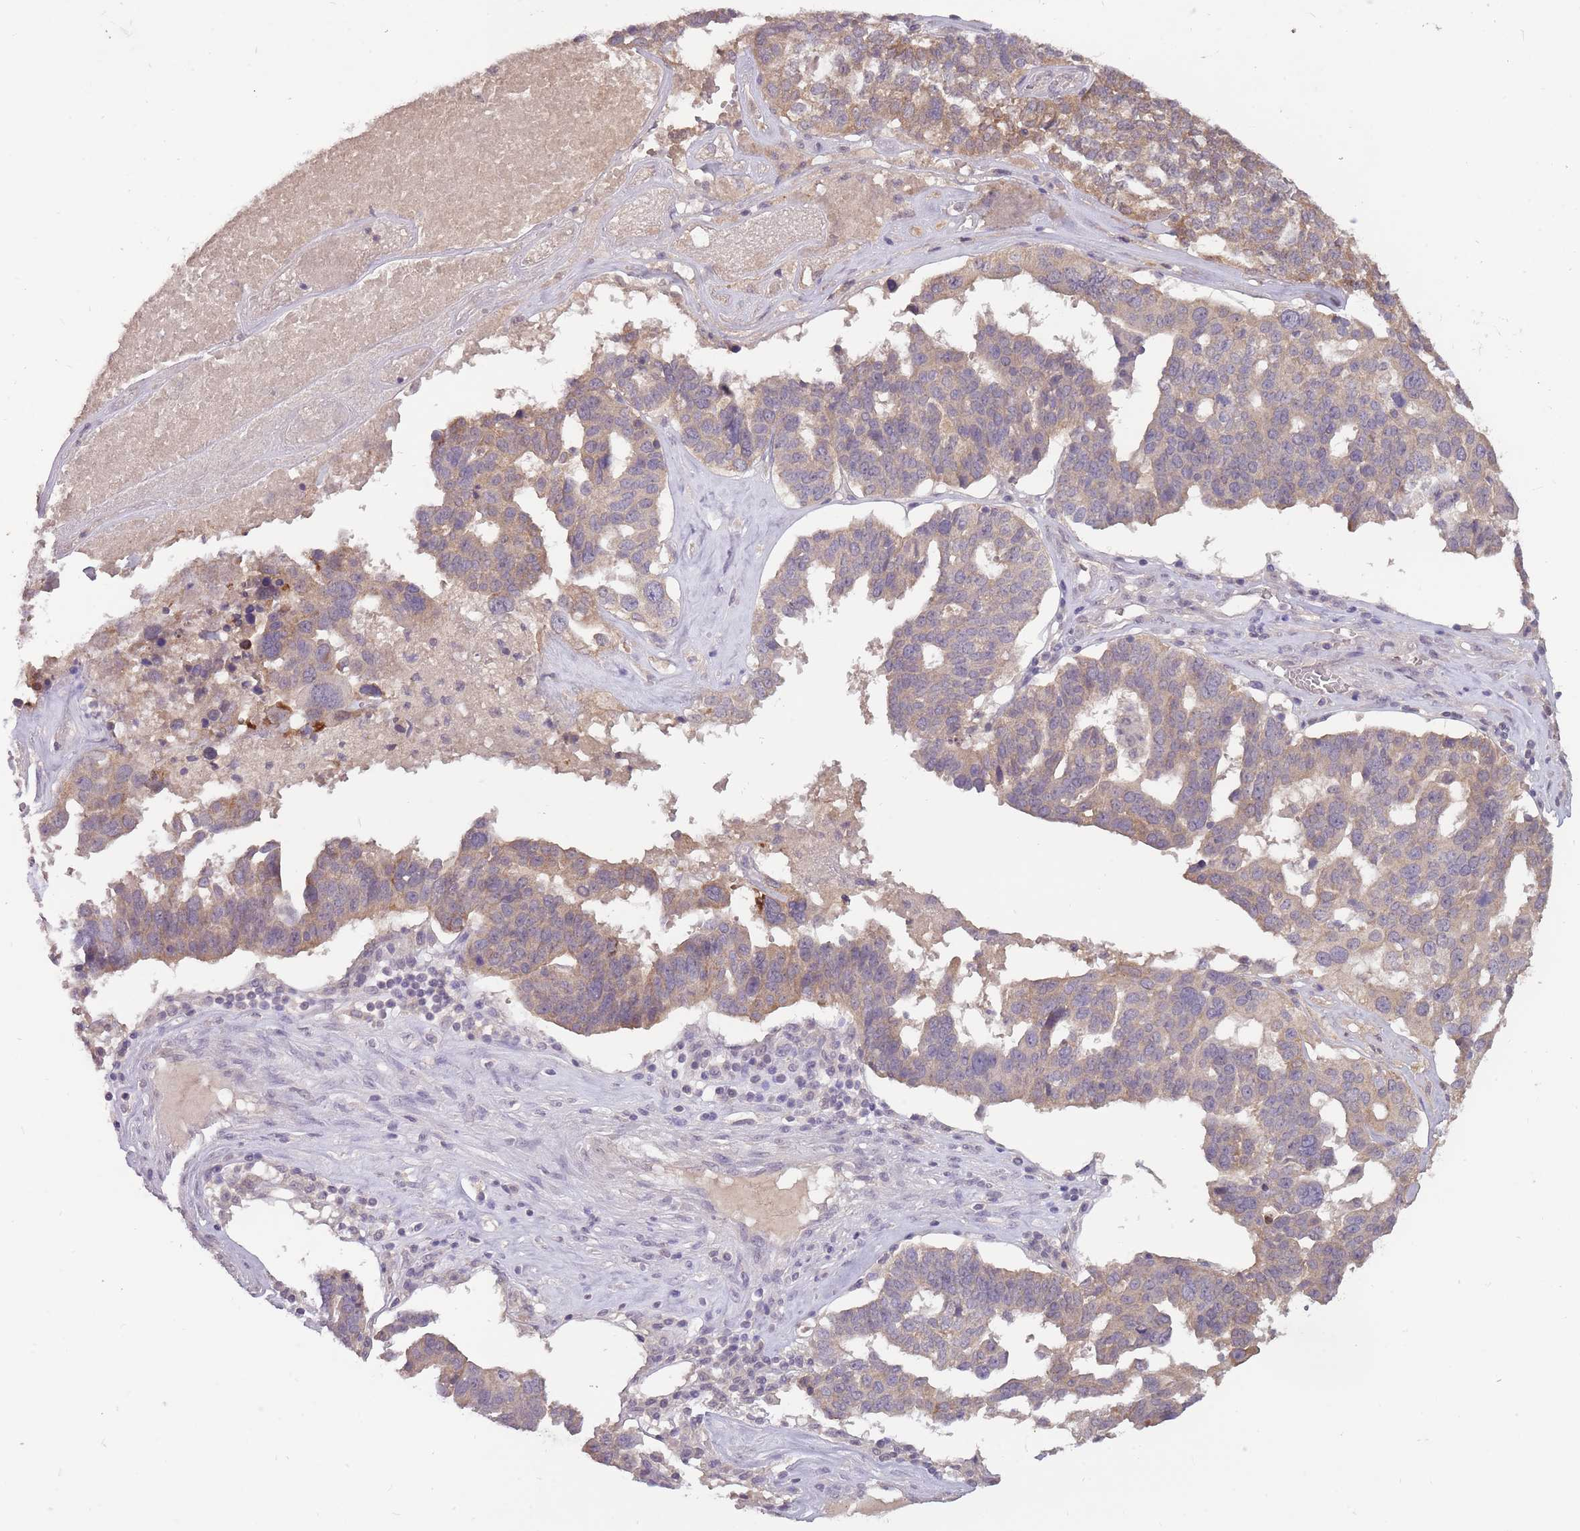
{"staining": {"intensity": "moderate", "quantity": "25%-75%", "location": "cytoplasmic/membranous"}, "tissue": "ovarian cancer", "cell_type": "Tumor cells", "image_type": "cancer", "snomed": [{"axis": "morphology", "description": "Cystadenocarcinoma, serous, NOS"}, {"axis": "topography", "description": "Ovary"}], "caption": "A histopathology image of ovarian cancer (serous cystadenocarcinoma) stained for a protein demonstrates moderate cytoplasmic/membranous brown staining in tumor cells. Nuclei are stained in blue.", "gene": "LRATD2", "patient": {"sex": "female", "age": 59}}